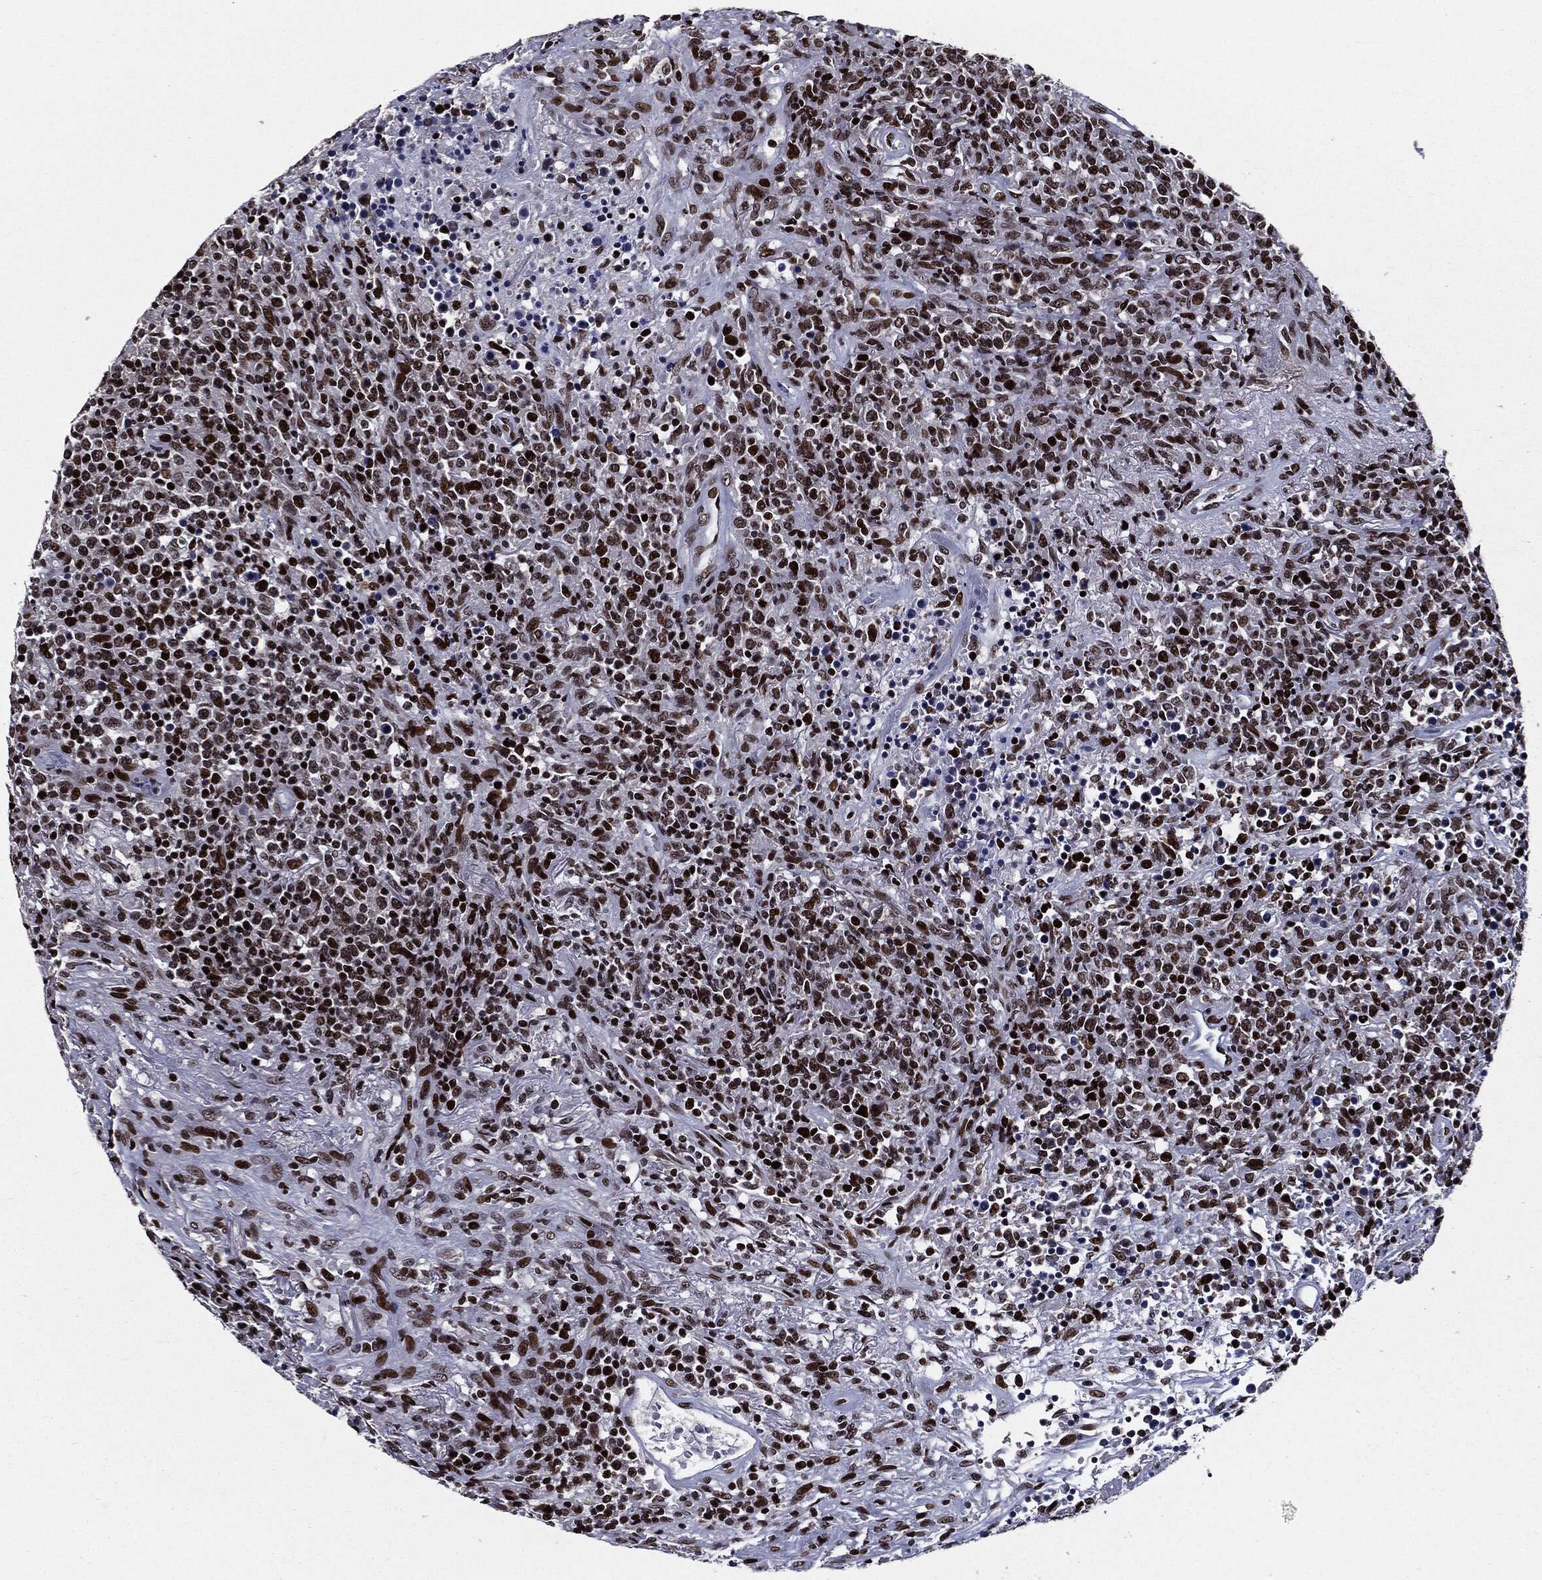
{"staining": {"intensity": "strong", "quantity": ">75%", "location": "nuclear"}, "tissue": "lymphoma", "cell_type": "Tumor cells", "image_type": "cancer", "snomed": [{"axis": "morphology", "description": "Malignant lymphoma, non-Hodgkin's type, High grade"}, {"axis": "topography", "description": "Lung"}], "caption": "Immunohistochemical staining of lymphoma demonstrates high levels of strong nuclear expression in approximately >75% of tumor cells. The staining was performed using DAB, with brown indicating positive protein expression. Nuclei are stained blue with hematoxylin.", "gene": "ZFP91", "patient": {"sex": "male", "age": 79}}